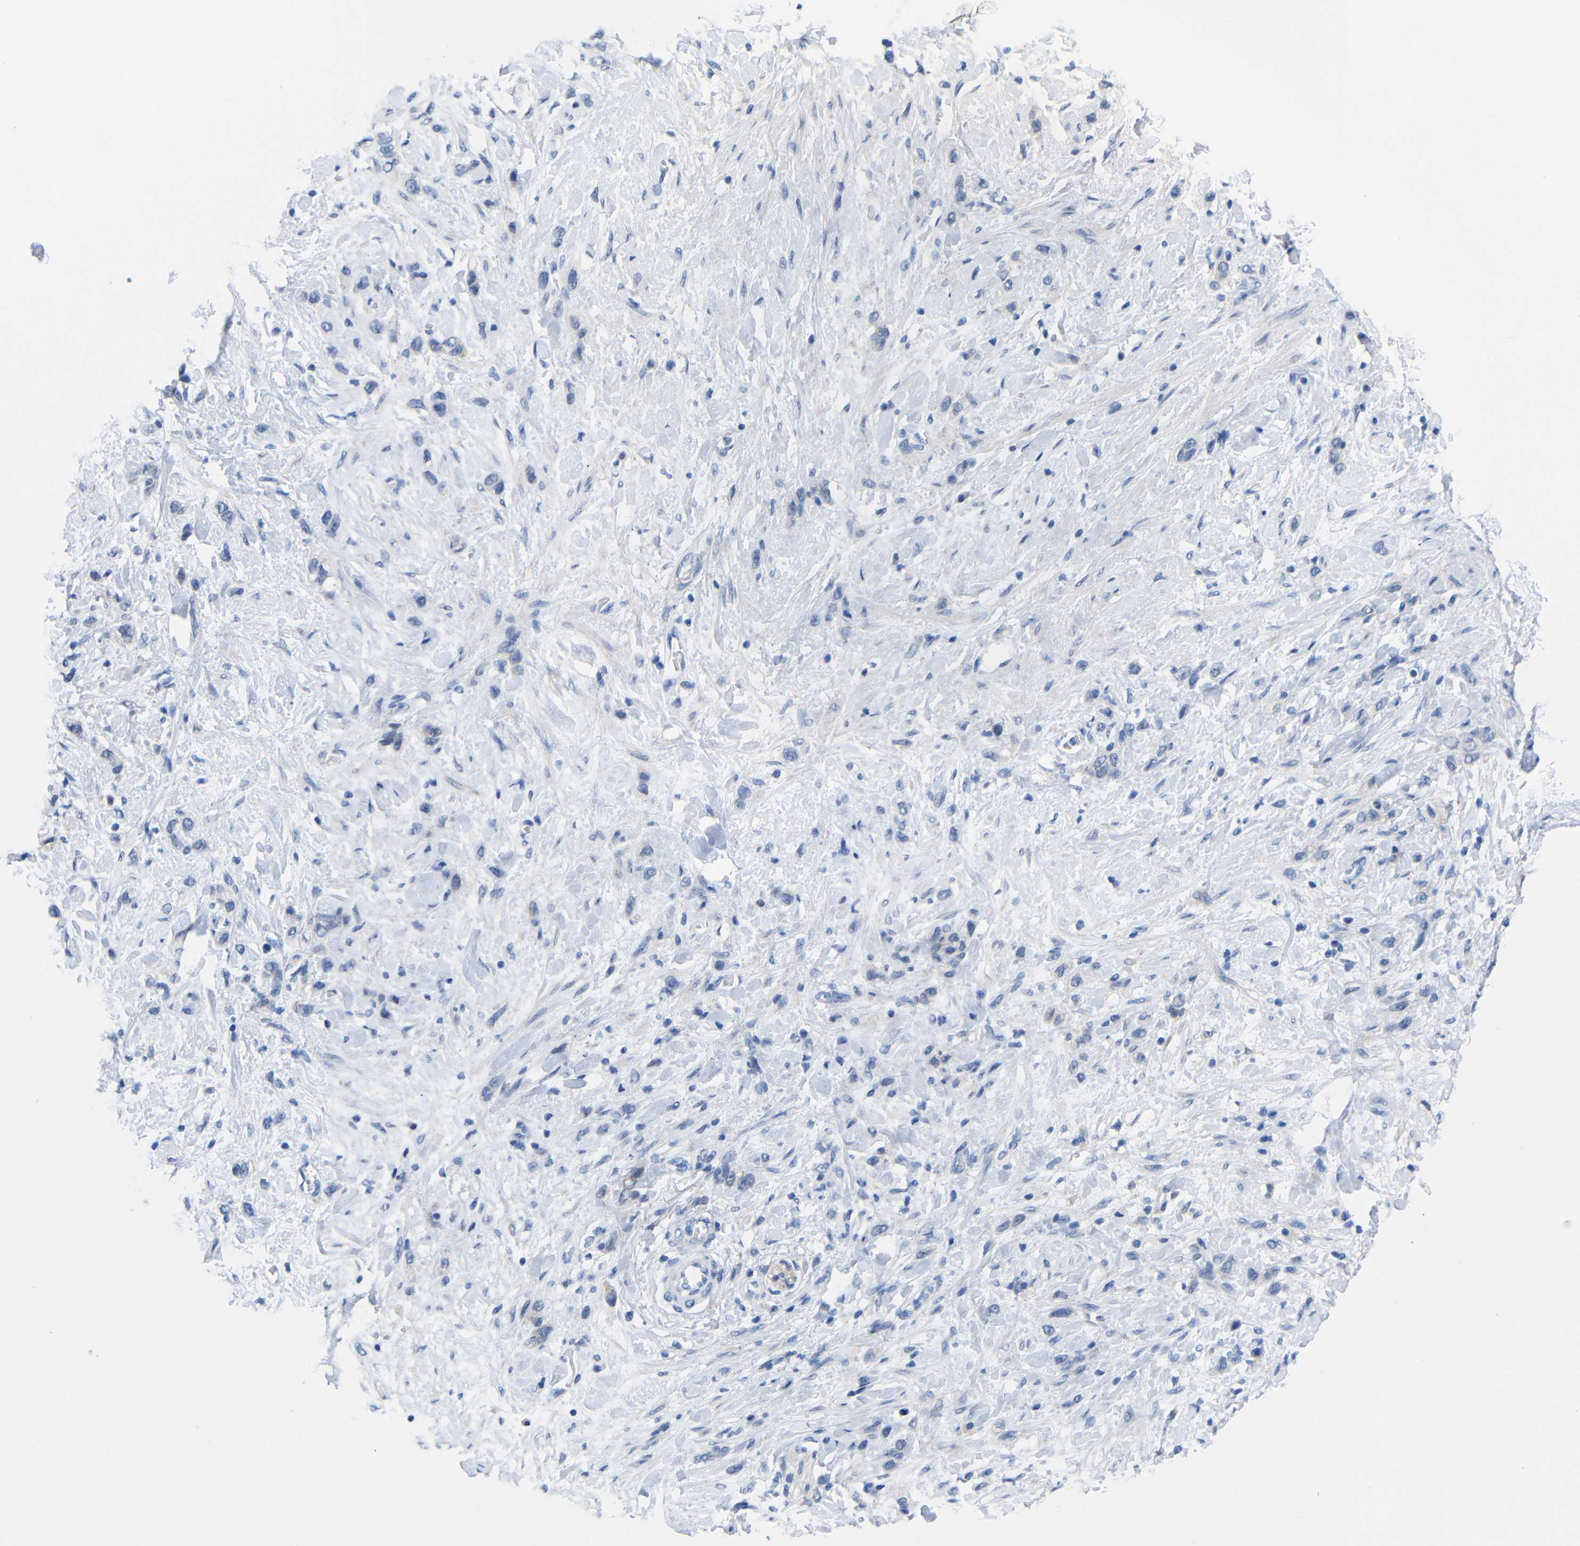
{"staining": {"intensity": "negative", "quantity": "none", "location": "none"}, "tissue": "stomach cancer", "cell_type": "Tumor cells", "image_type": "cancer", "snomed": [{"axis": "morphology", "description": "Adenocarcinoma, NOS"}, {"axis": "morphology", "description": "Adenocarcinoma, High grade"}, {"axis": "topography", "description": "Stomach, upper"}, {"axis": "topography", "description": "Stomach, lower"}], "caption": "Immunohistochemistry histopathology image of stomach adenocarcinoma stained for a protein (brown), which demonstrates no positivity in tumor cells.", "gene": "PEBP1", "patient": {"sex": "female", "age": 65}}